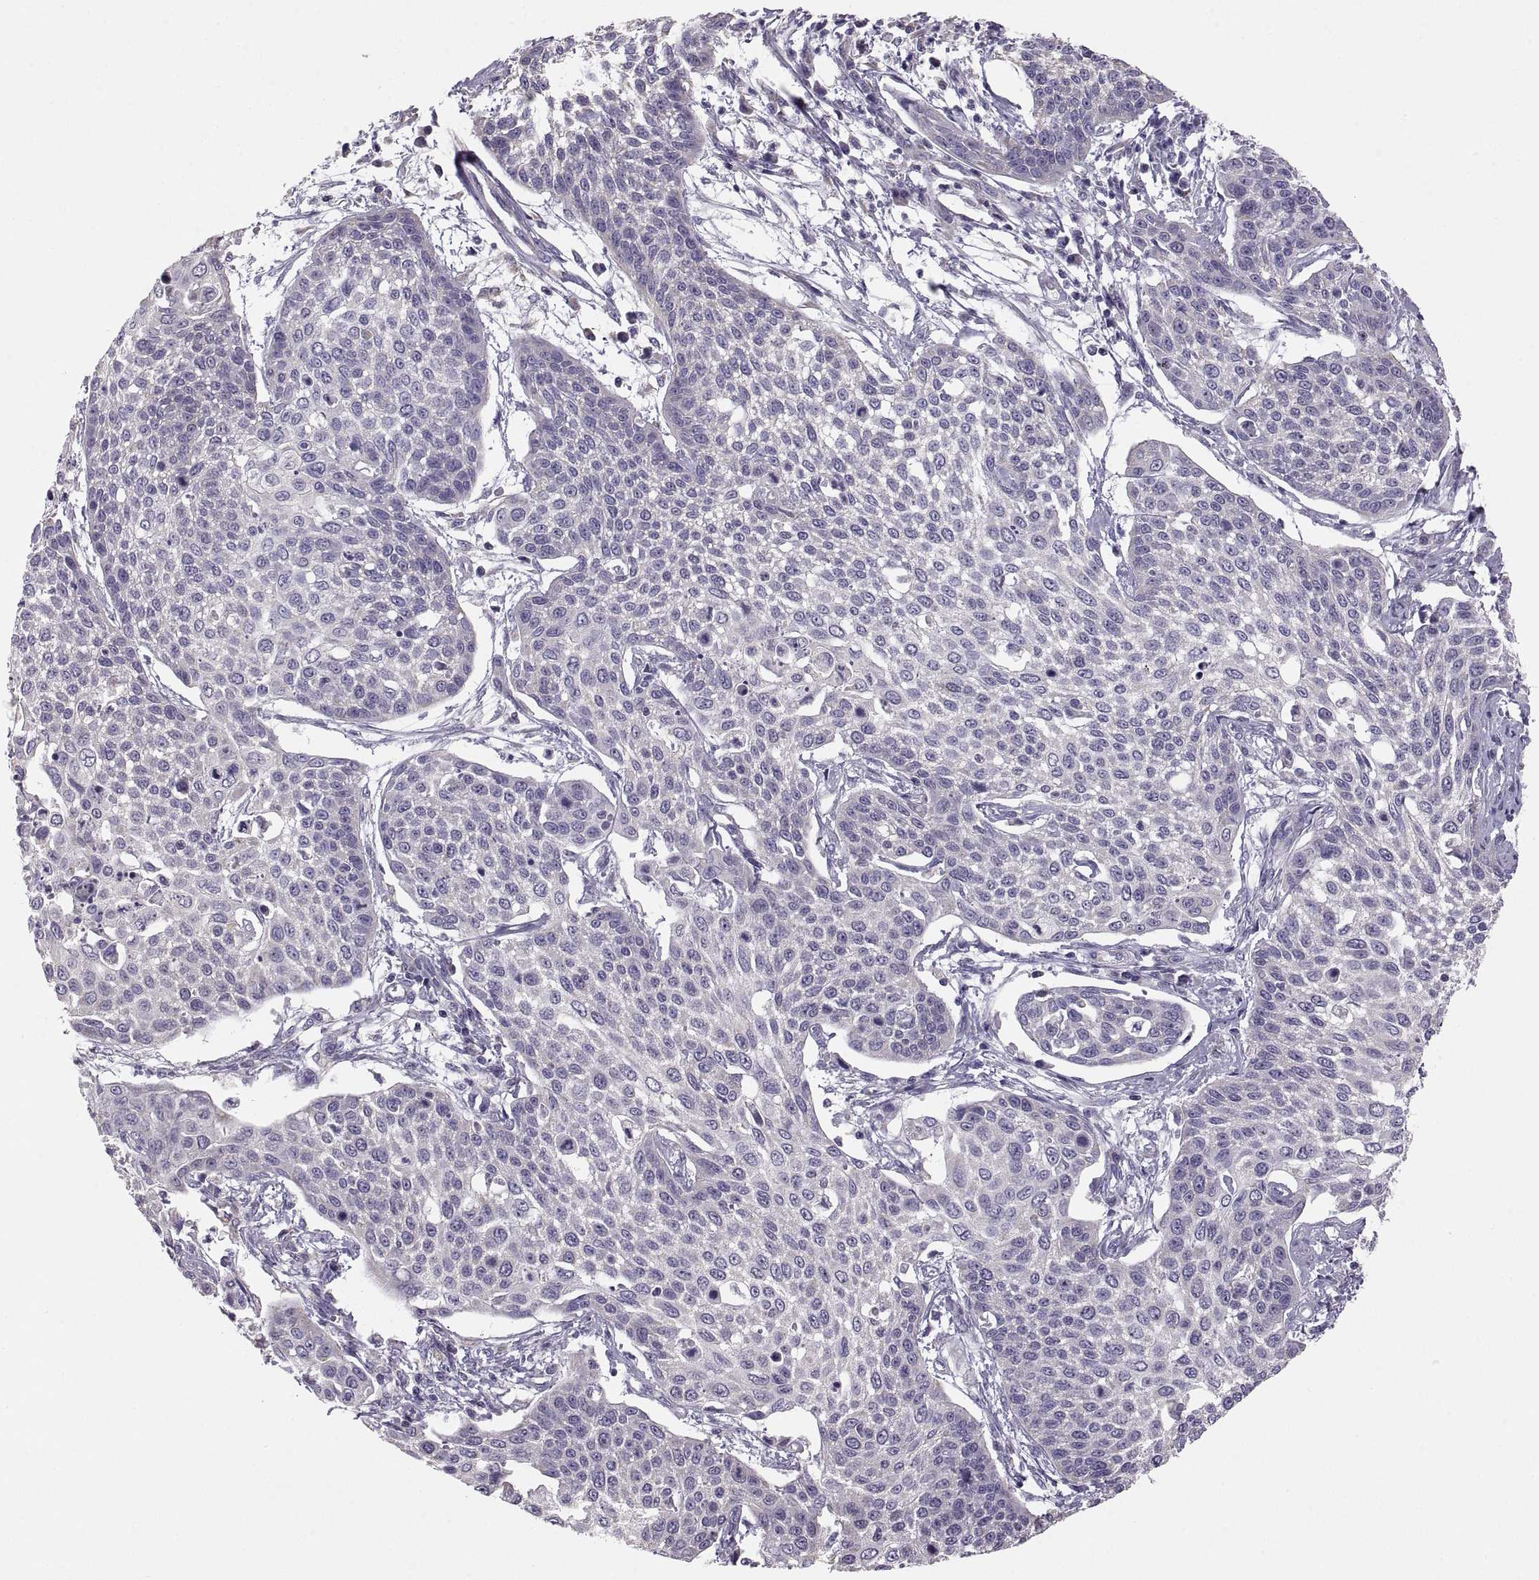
{"staining": {"intensity": "negative", "quantity": "none", "location": "none"}, "tissue": "cervical cancer", "cell_type": "Tumor cells", "image_type": "cancer", "snomed": [{"axis": "morphology", "description": "Squamous cell carcinoma, NOS"}, {"axis": "topography", "description": "Cervix"}], "caption": "Immunohistochemical staining of cervical cancer exhibits no significant expression in tumor cells. (DAB (3,3'-diaminobenzidine) IHC with hematoxylin counter stain).", "gene": "TNNC1", "patient": {"sex": "female", "age": 34}}